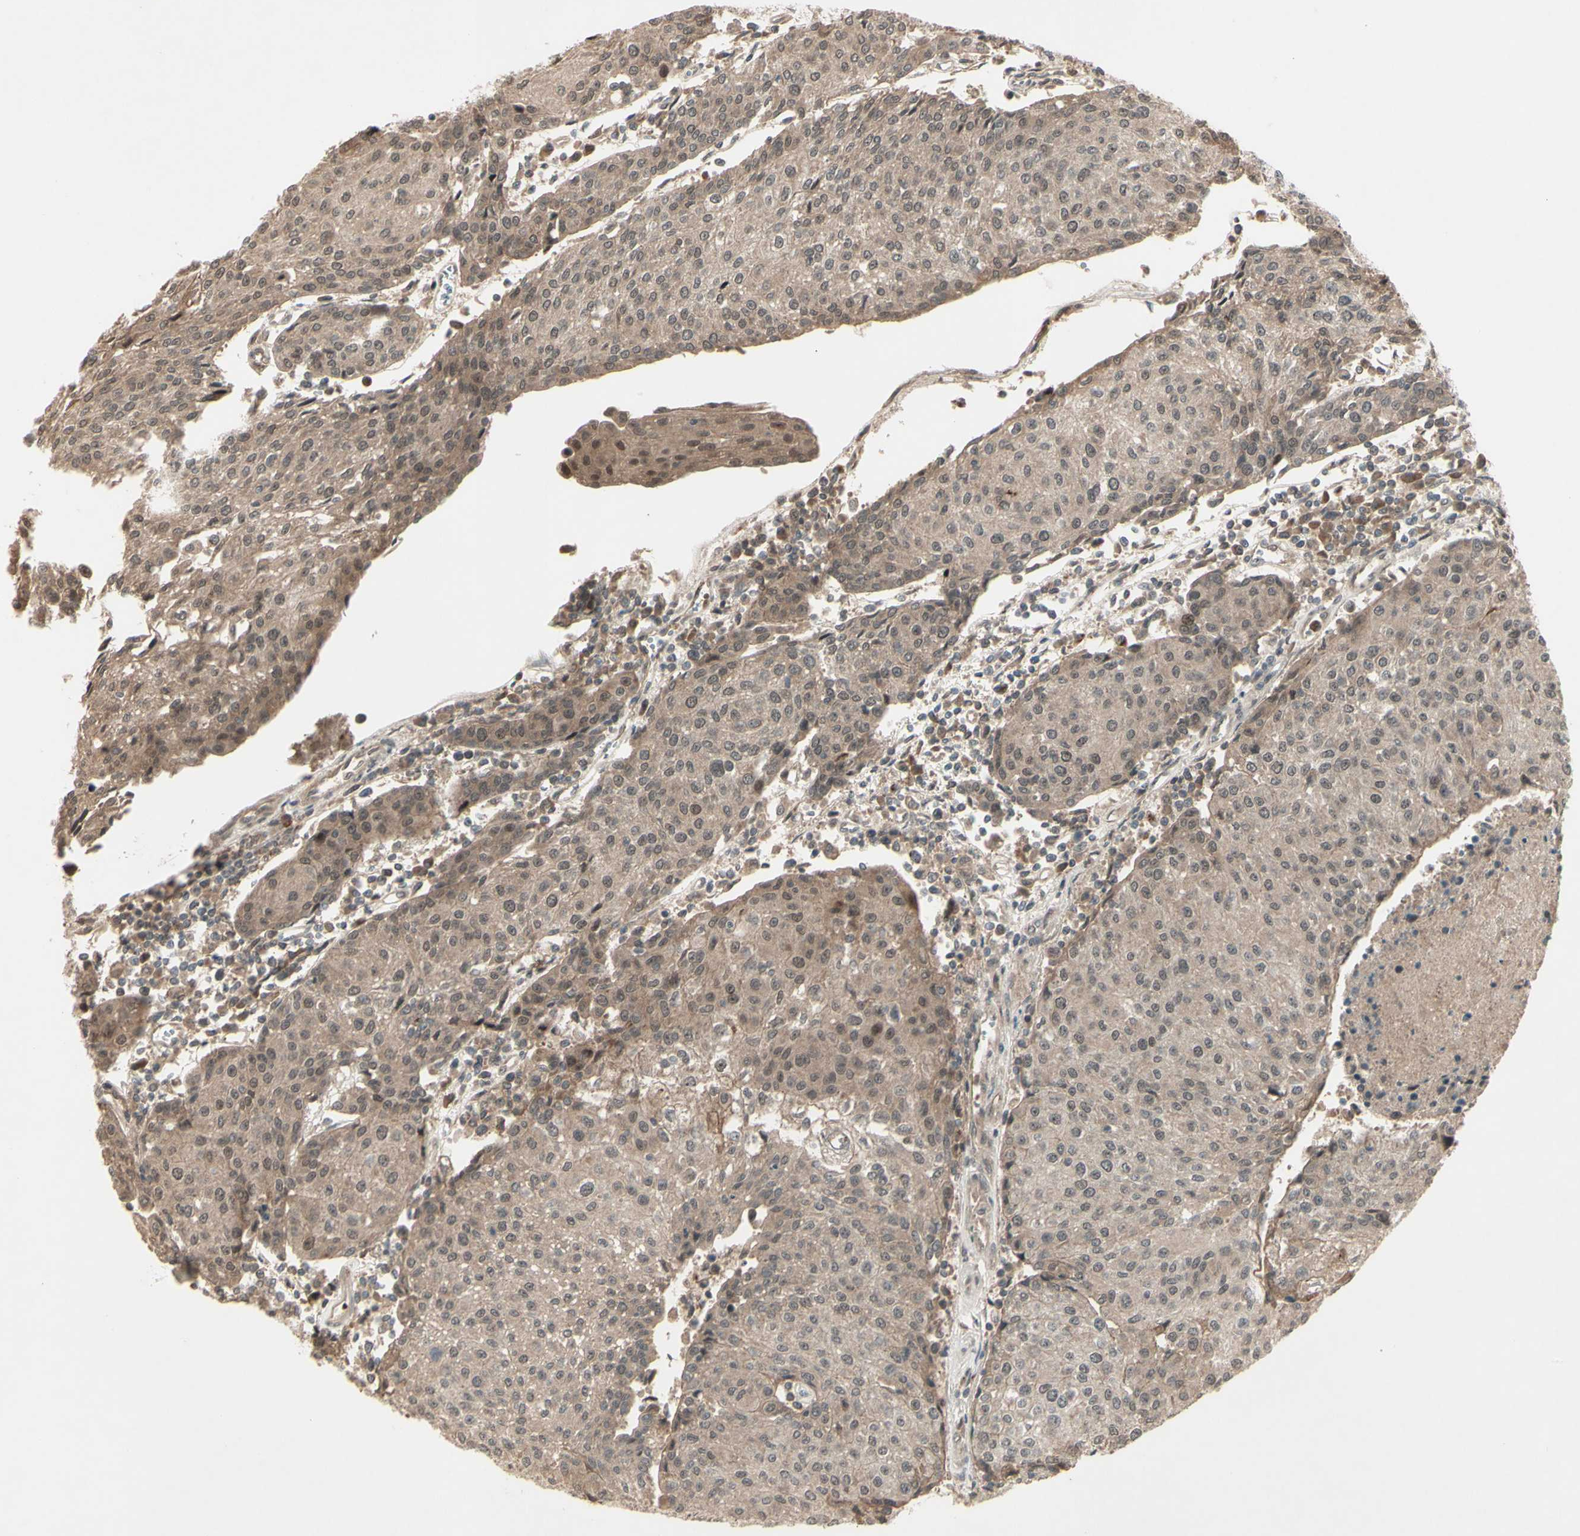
{"staining": {"intensity": "weak", "quantity": ">75%", "location": "cytoplasmic/membranous"}, "tissue": "urothelial cancer", "cell_type": "Tumor cells", "image_type": "cancer", "snomed": [{"axis": "morphology", "description": "Urothelial carcinoma, High grade"}, {"axis": "topography", "description": "Urinary bladder"}], "caption": "Human urothelial cancer stained with a brown dye displays weak cytoplasmic/membranous positive staining in about >75% of tumor cells.", "gene": "MLF2", "patient": {"sex": "female", "age": 85}}